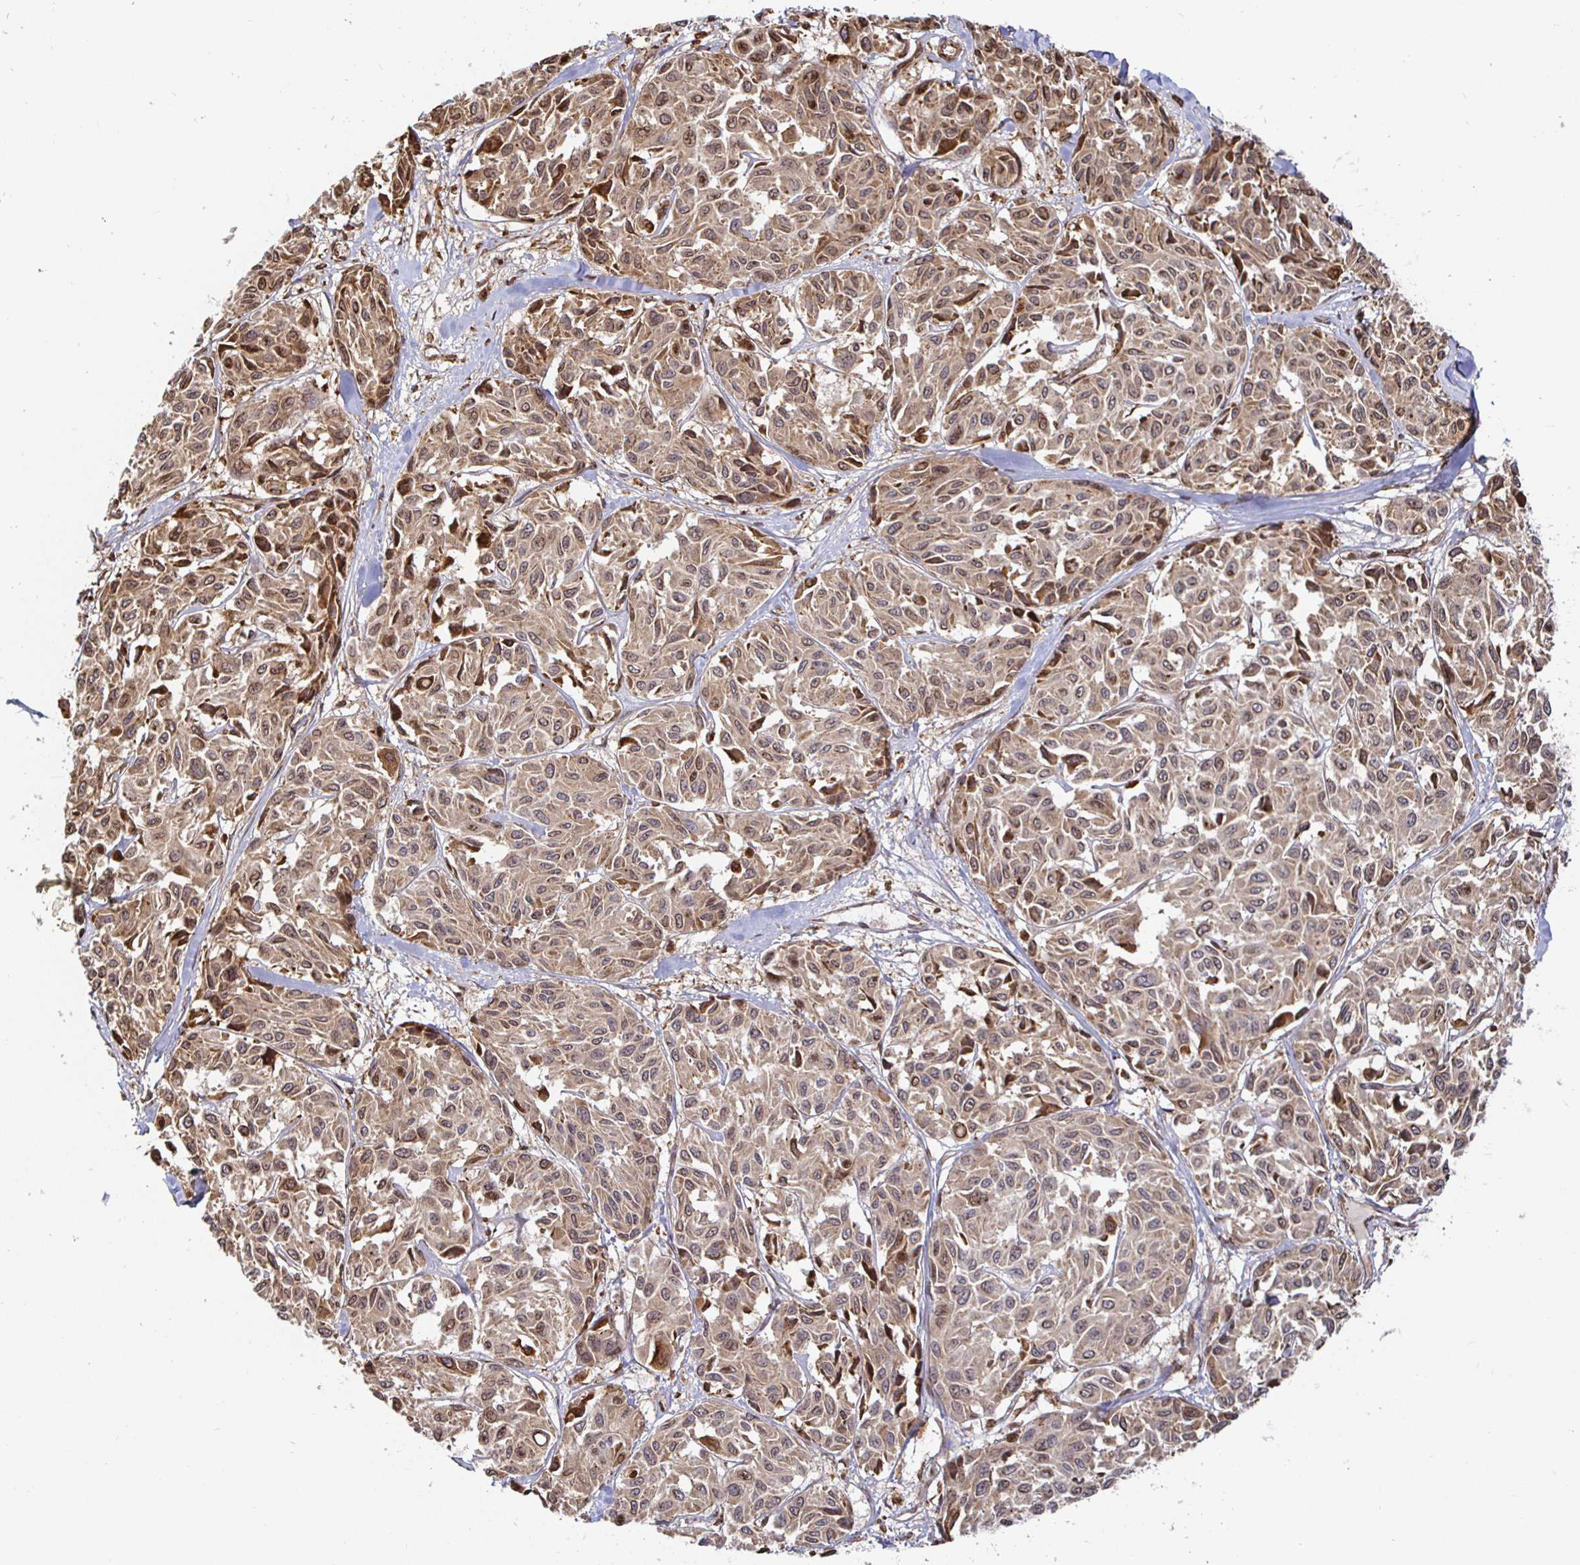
{"staining": {"intensity": "weak", "quantity": "25%-75%", "location": "cytoplasmic/membranous,nuclear"}, "tissue": "melanoma", "cell_type": "Tumor cells", "image_type": "cancer", "snomed": [{"axis": "morphology", "description": "Malignant melanoma, NOS"}, {"axis": "topography", "description": "Skin"}], "caption": "Melanoma tissue displays weak cytoplasmic/membranous and nuclear staining in about 25%-75% of tumor cells Nuclei are stained in blue.", "gene": "STRAP", "patient": {"sex": "female", "age": 66}}